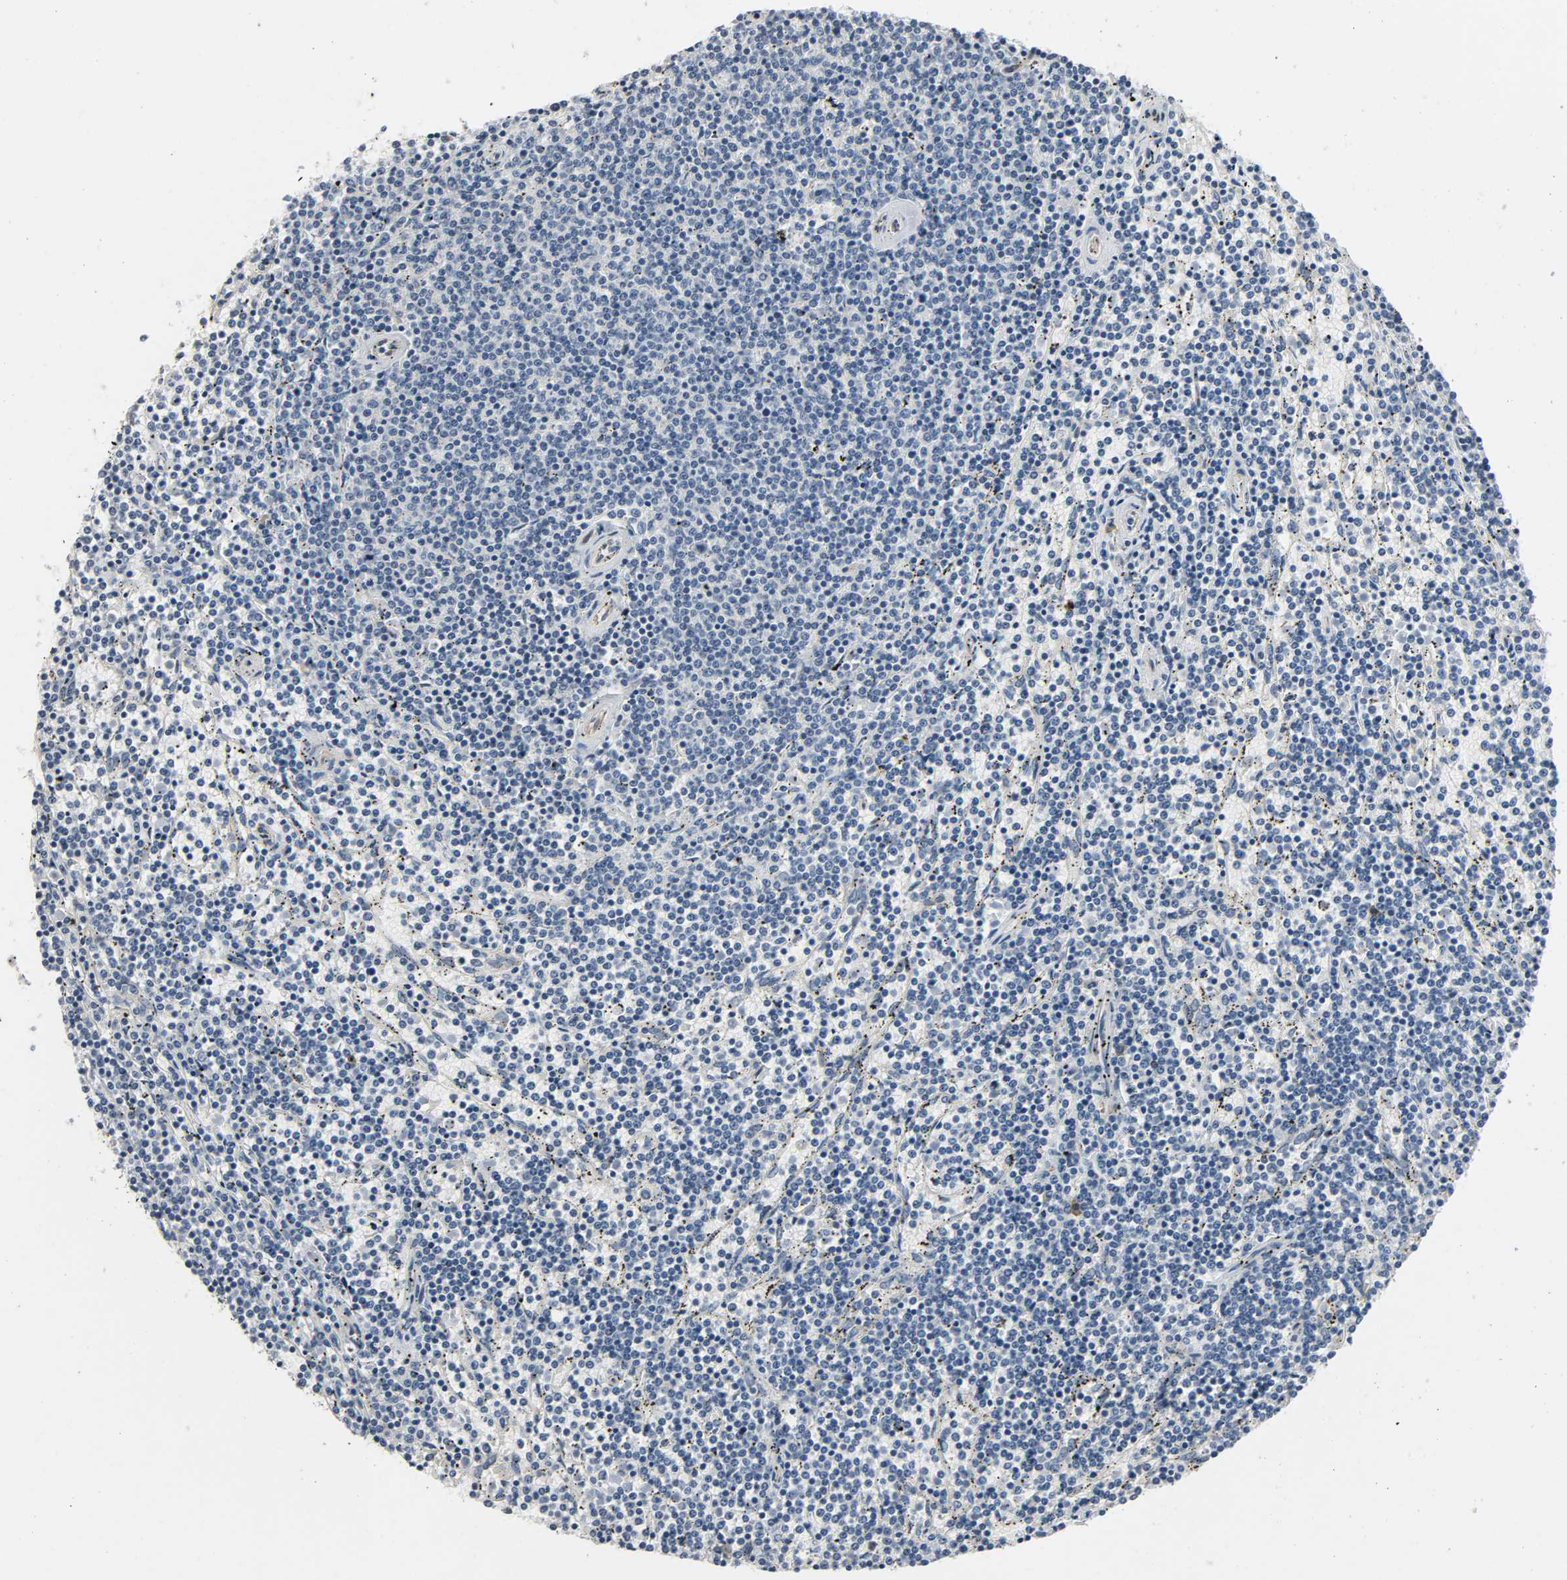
{"staining": {"intensity": "negative", "quantity": "none", "location": "none"}, "tissue": "lymphoma", "cell_type": "Tumor cells", "image_type": "cancer", "snomed": [{"axis": "morphology", "description": "Malignant lymphoma, non-Hodgkin's type, Low grade"}, {"axis": "topography", "description": "Spleen"}], "caption": "IHC histopathology image of human lymphoma stained for a protein (brown), which shows no expression in tumor cells.", "gene": "LIMCH1", "patient": {"sex": "female", "age": 50}}